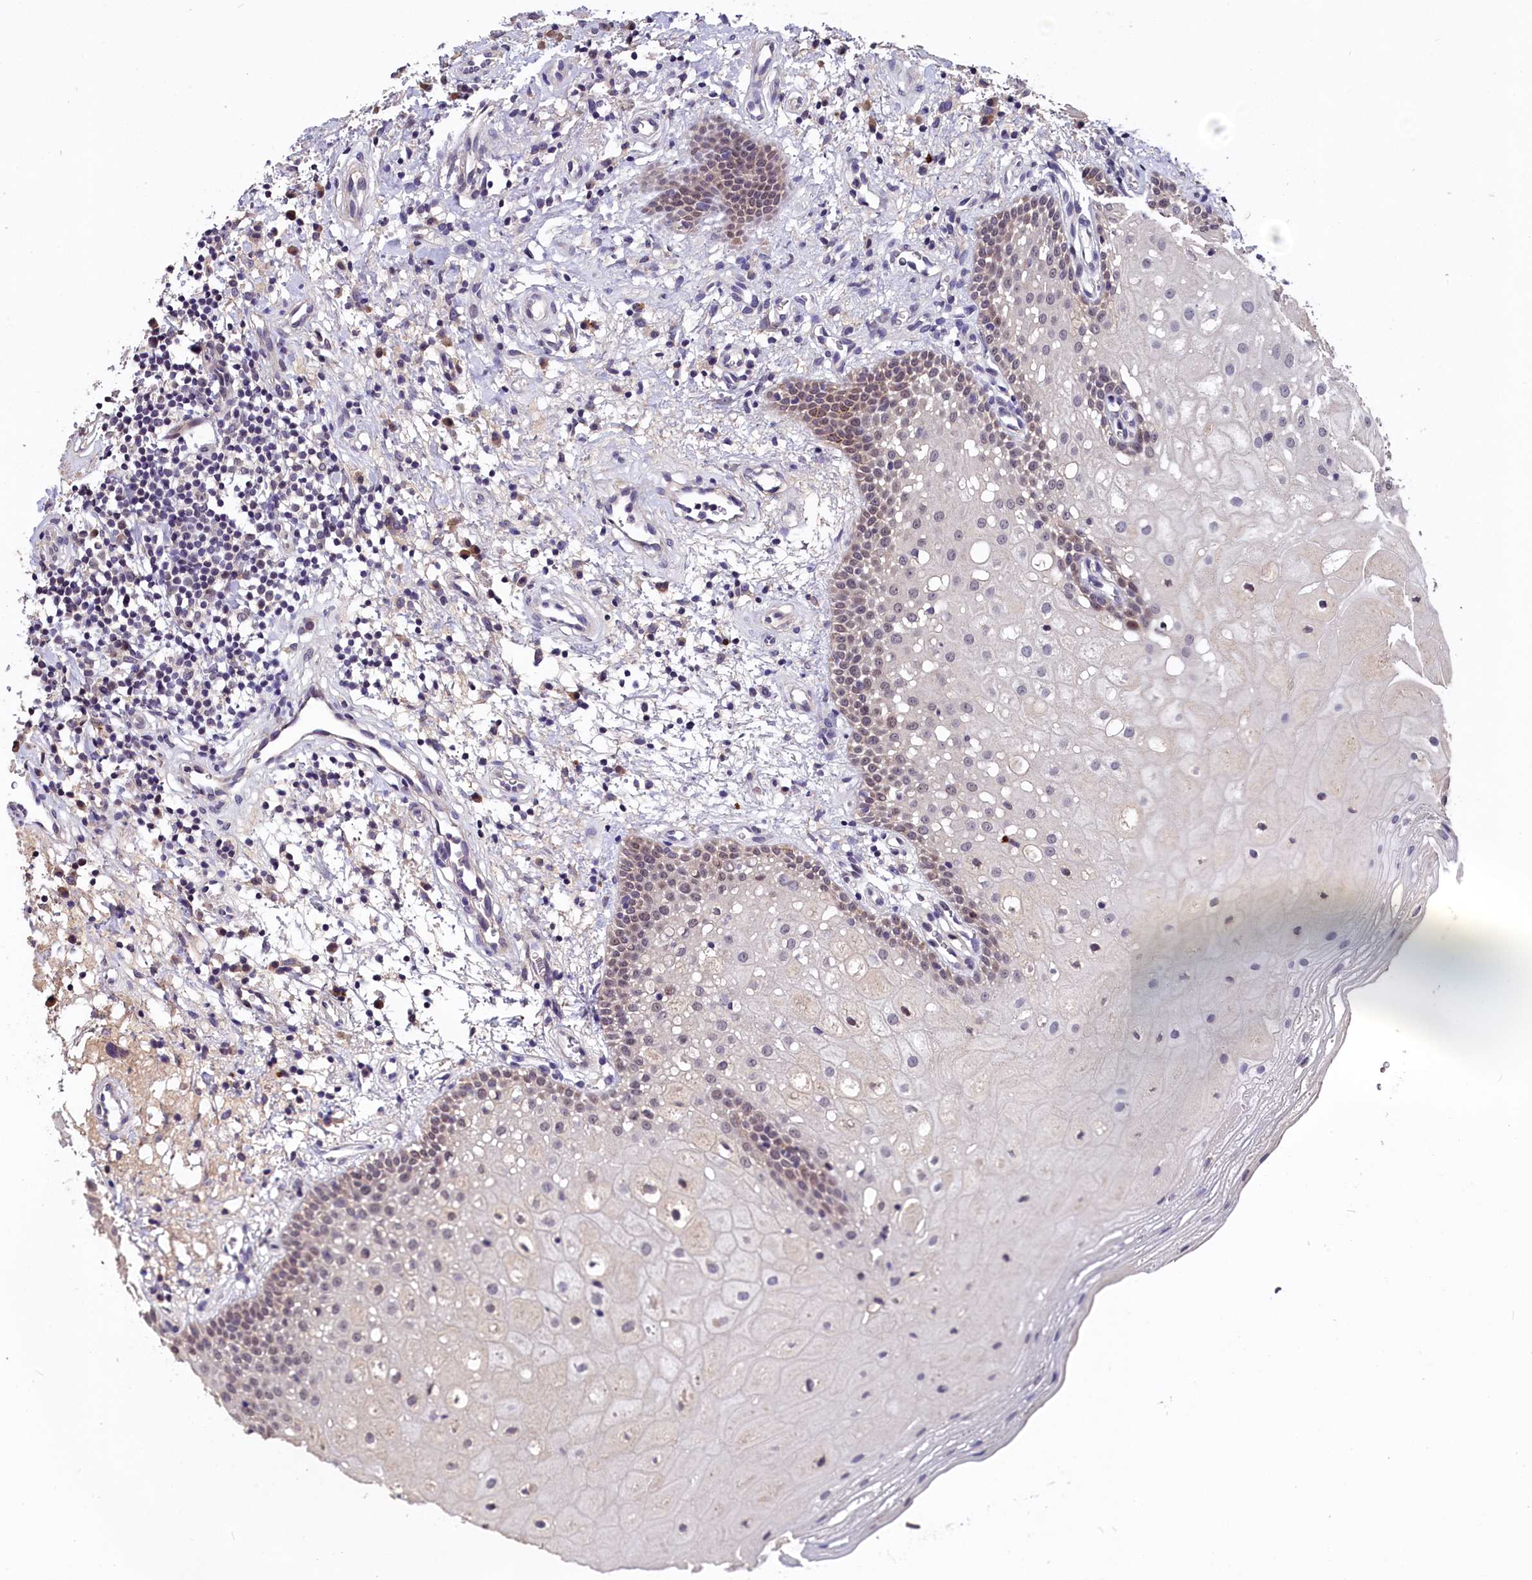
{"staining": {"intensity": "moderate", "quantity": "<25%", "location": "cytoplasmic/membranous"}, "tissue": "oral mucosa", "cell_type": "Squamous epithelial cells", "image_type": "normal", "snomed": [{"axis": "morphology", "description": "Normal tissue, NOS"}, {"axis": "topography", "description": "Oral tissue"}], "caption": "Brown immunohistochemical staining in unremarkable human oral mucosa exhibits moderate cytoplasmic/membranous staining in approximately <25% of squamous epithelial cells.", "gene": "SLC39A6", "patient": {"sex": "male", "age": 74}}